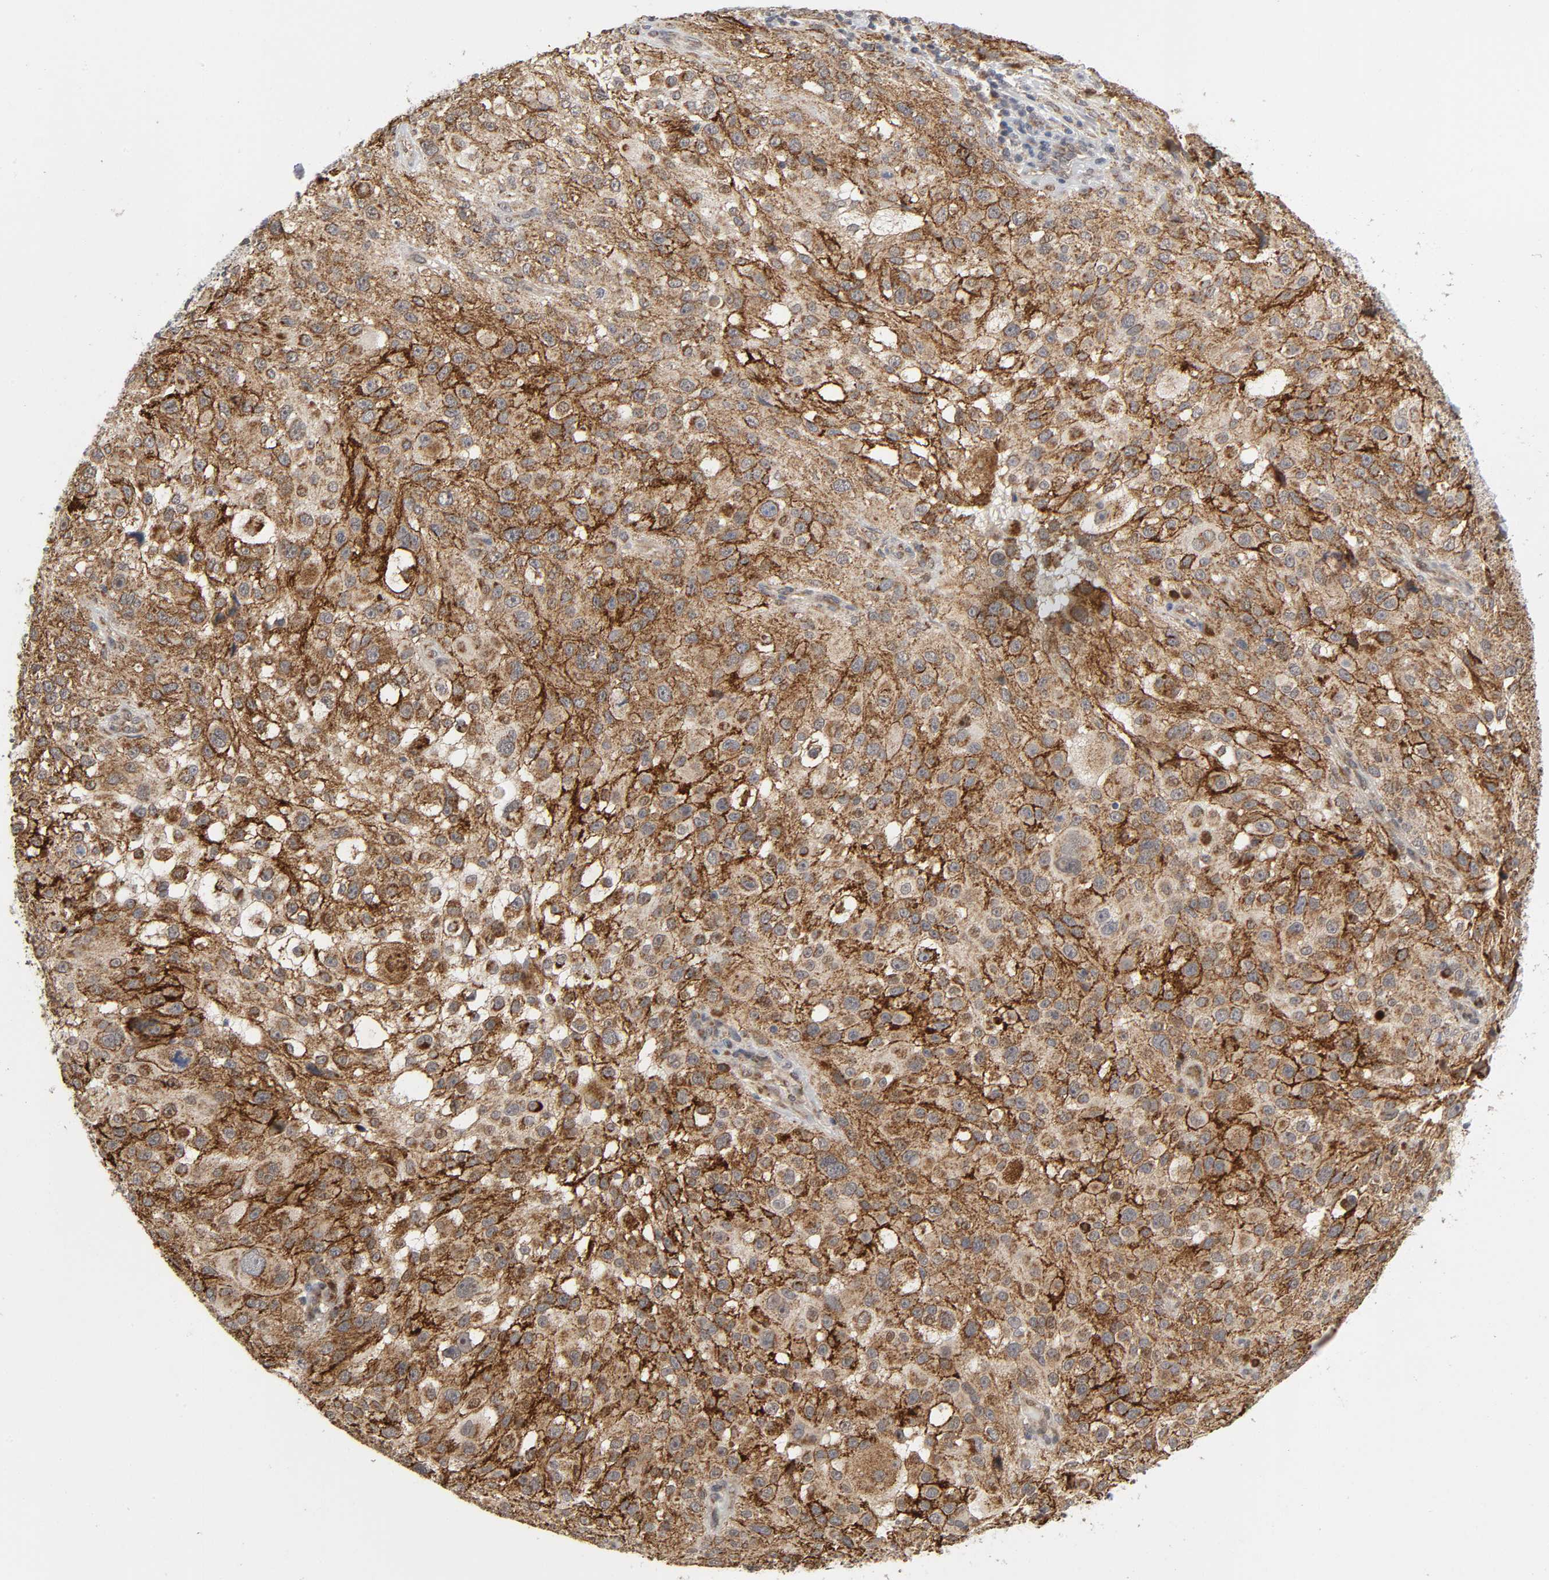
{"staining": {"intensity": "strong", "quantity": ">75%", "location": "cytoplasmic/membranous"}, "tissue": "melanoma", "cell_type": "Tumor cells", "image_type": "cancer", "snomed": [{"axis": "morphology", "description": "Necrosis, NOS"}, {"axis": "morphology", "description": "Malignant melanoma, NOS"}, {"axis": "topography", "description": "Skin"}], "caption": "A high-resolution histopathology image shows IHC staining of melanoma, which exhibits strong cytoplasmic/membranous expression in about >75% of tumor cells.", "gene": "SLC30A9", "patient": {"sex": "female", "age": 87}}